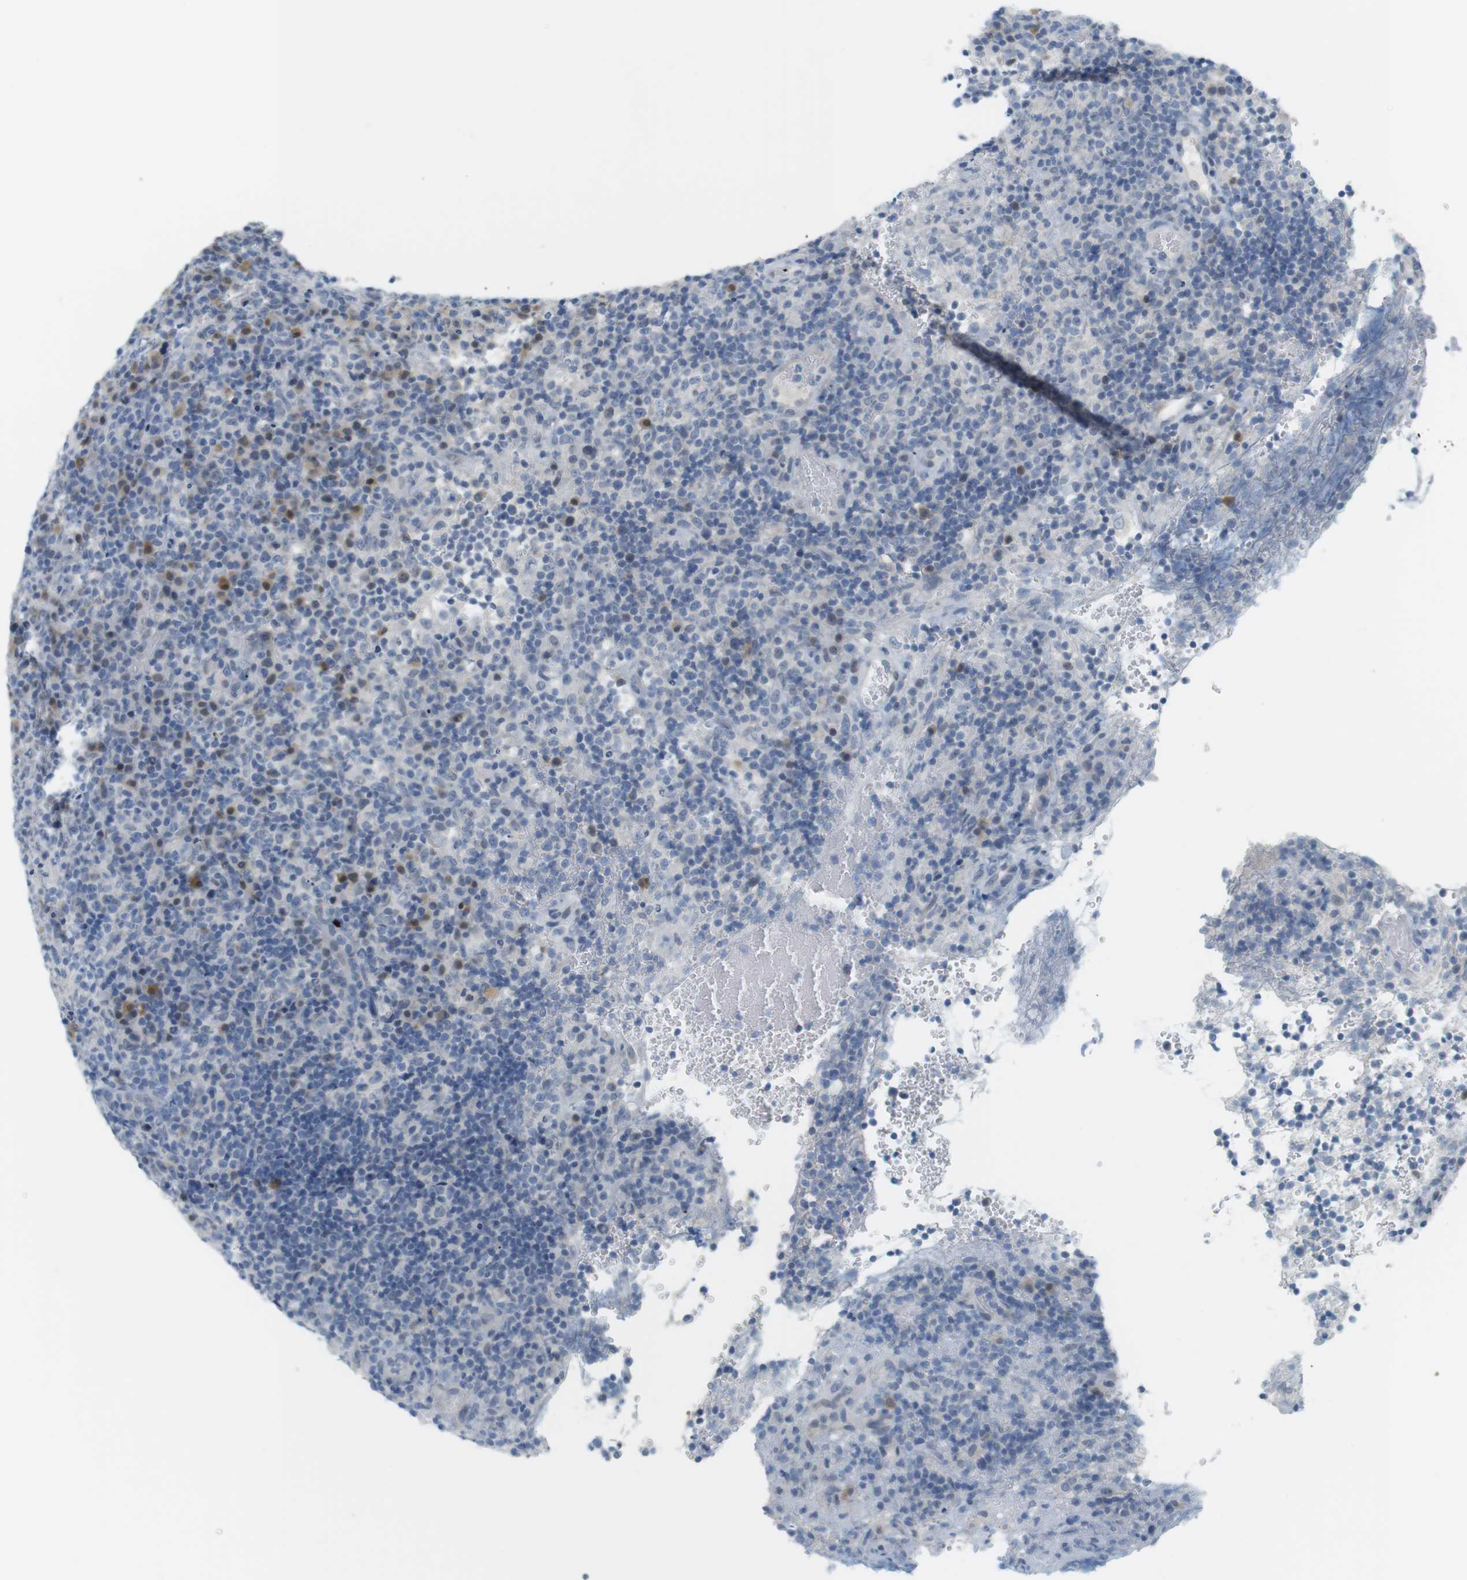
{"staining": {"intensity": "negative", "quantity": "none", "location": "none"}, "tissue": "lymphoma", "cell_type": "Tumor cells", "image_type": "cancer", "snomed": [{"axis": "morphology", "description": "Malignant lymphoma, non-Hodgkin's type, High grade"}, {"axis": "topography", "description": "Lymph node"}], "caption": "IHC photomicrograph of human high-grade malignant lymphoma, non-Hodgkin's type stained for a protein (brown), which shows no positivity in tumor cells. Nuclei are stained in blue.", "gene": "CREB3L2", "patient": {"sex": "female", "age": 76}}